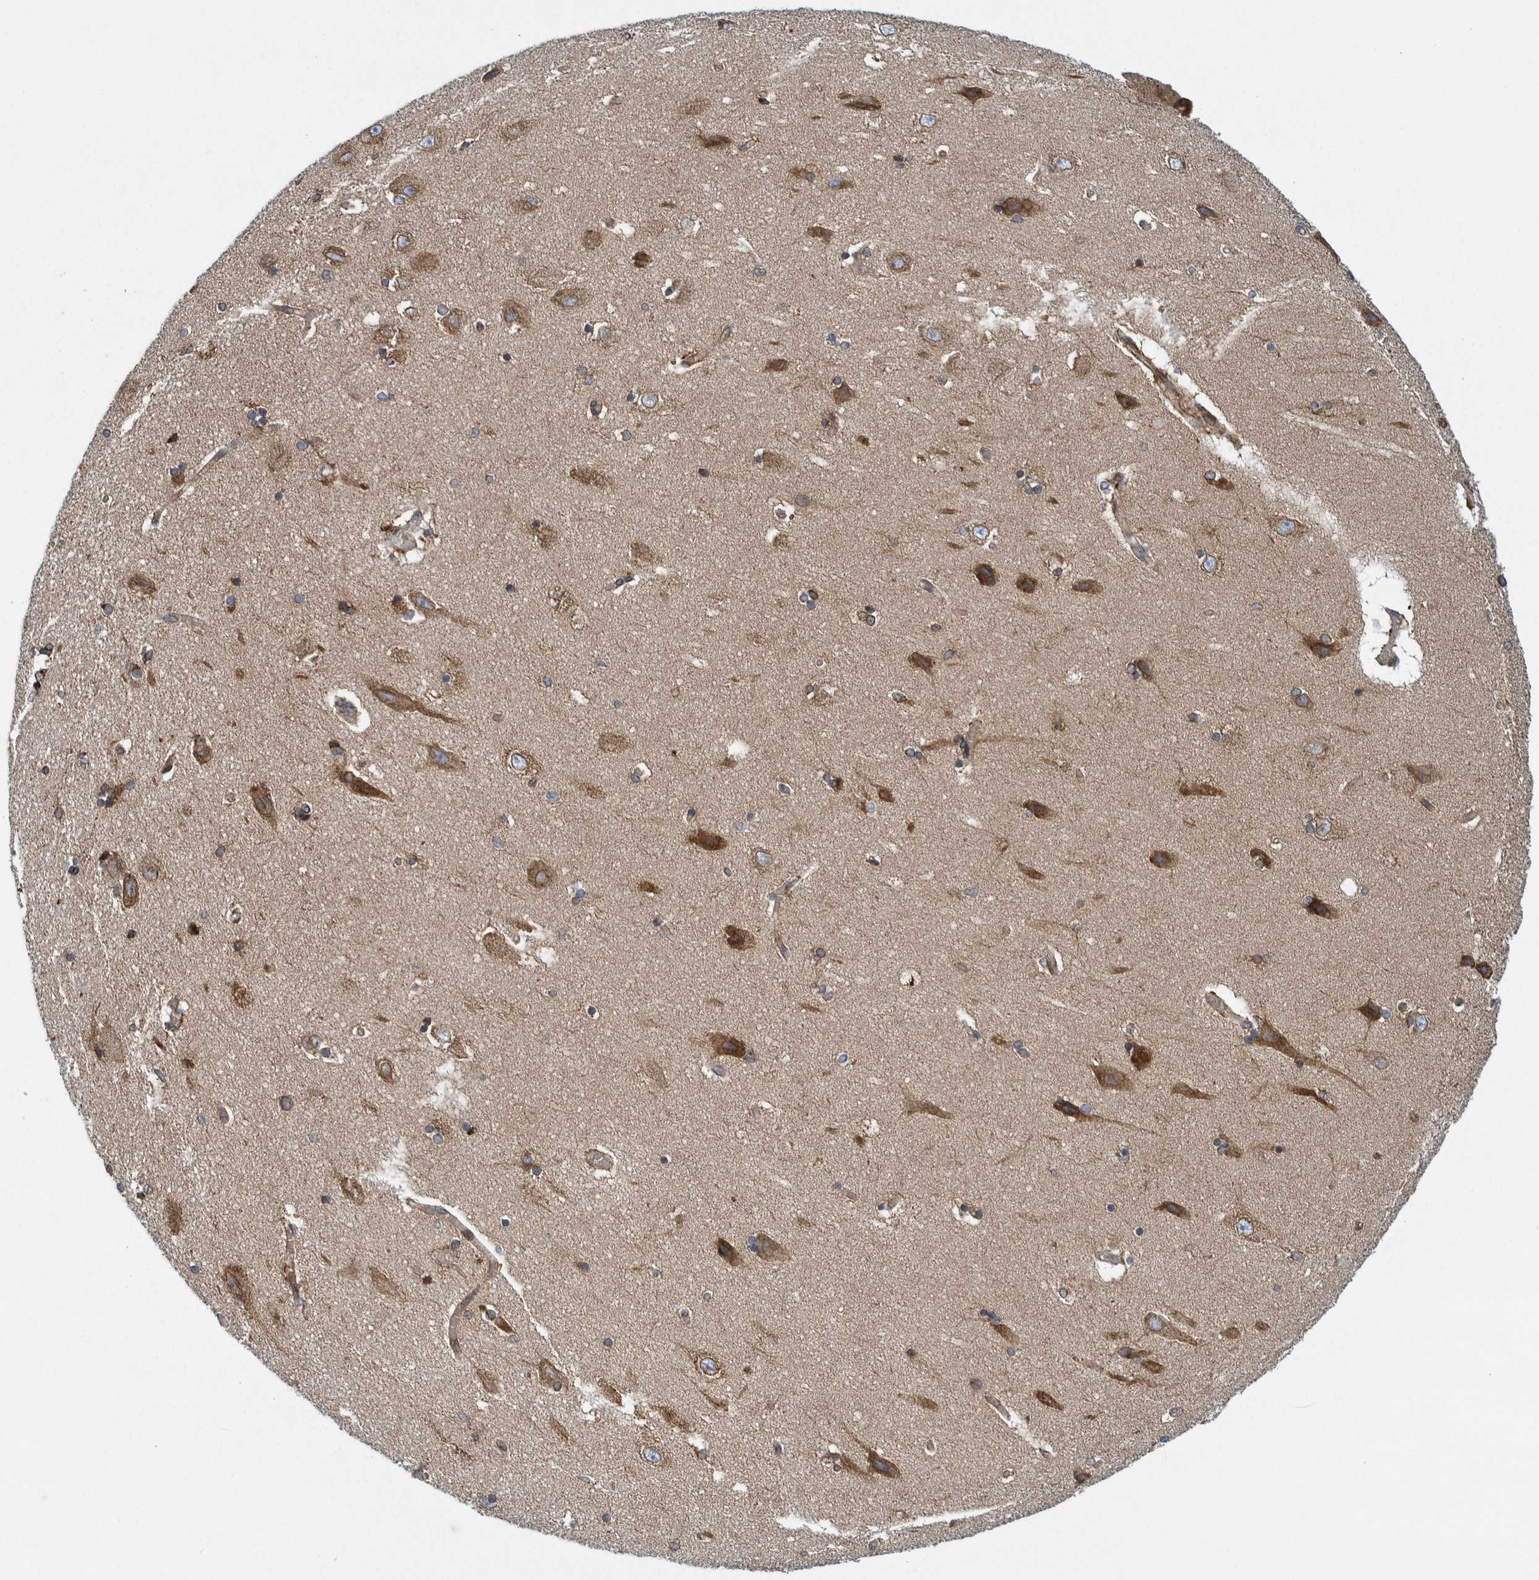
{"staining": {"intensity": "moderate", "quantity": "<25%", "location": "cytoplasmic/membranous"}, "tissue": "hippocampus", "cell_type": "Glial cells", "image_type": "normal", "snomed": [{"axis": "morphology", "description": "Normal tissue, NOS"}, {"axis": "topography", "description": "Hippocampus"}], "caption": "Immunohistochemical staining of normal hippocampus reveals <25% levels of moderate cytoplasmic/membranous protein staining in approximately <25% of glial cells. Immunohistochemistry (ihc) stains the protein of interest in brown and the nuclei are stained blue.", "gene": "THEM6", "patient": {"sex": "female", "age": 54}}